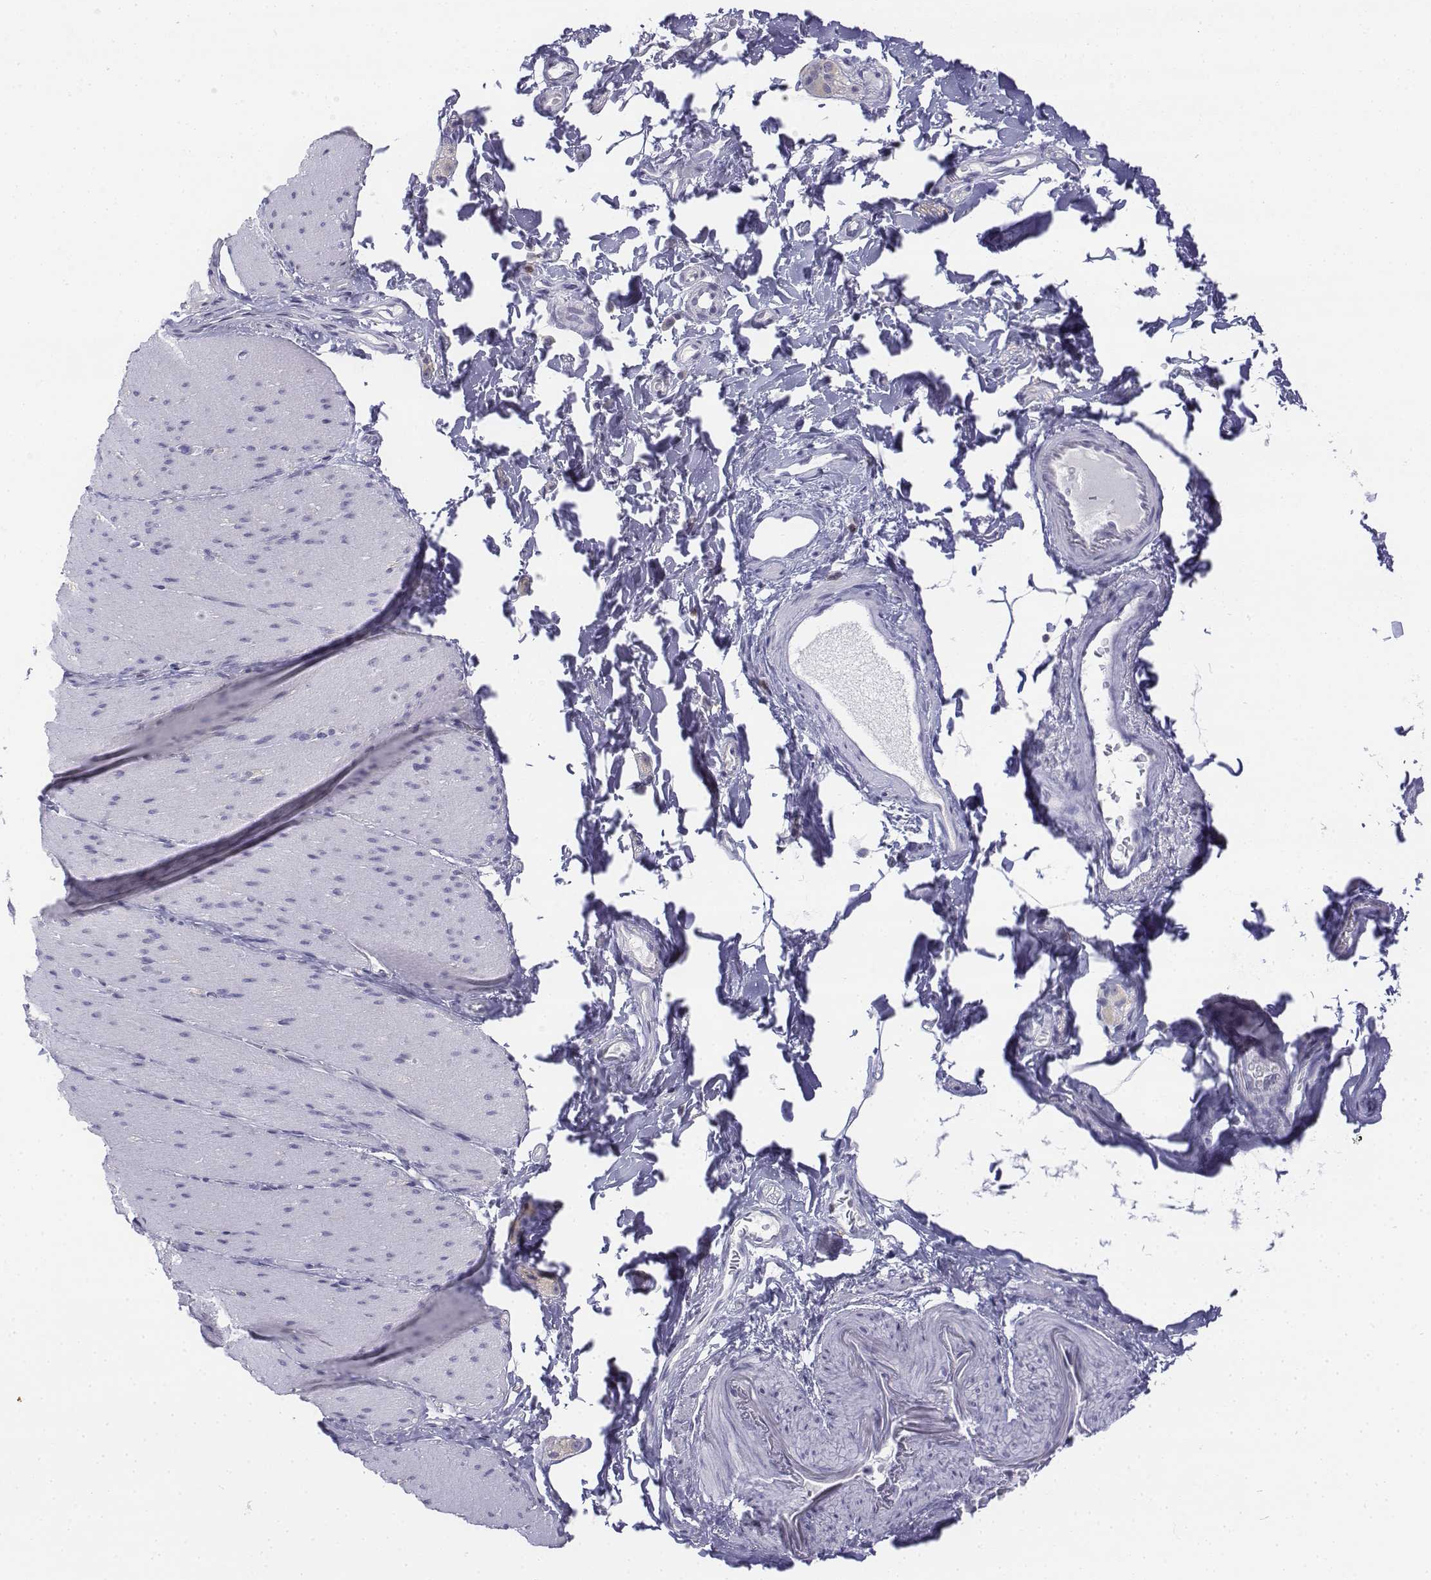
{"staining": {"intensity": "negative", "quantity": "none", "location": "none"}, "tissue": "smooth muscle", "cell_type": "Smooth muscle cells", "image_type": "normal", "snomed": [{"axis": "morphology", "description": "Normal tissue, NOS"}, {"axis": "topography", "description": "Smooth muscle"}, {"axis": "topography", "description": "Colon"}], "caption": "This is an immunohistochemistry (IHC) photomicrograph of unremarkable human smooth muscle. There is no positivity in smooth muscle cells.", "gene": "CD3E", "patient": {"sex": "male", "age": 73}}